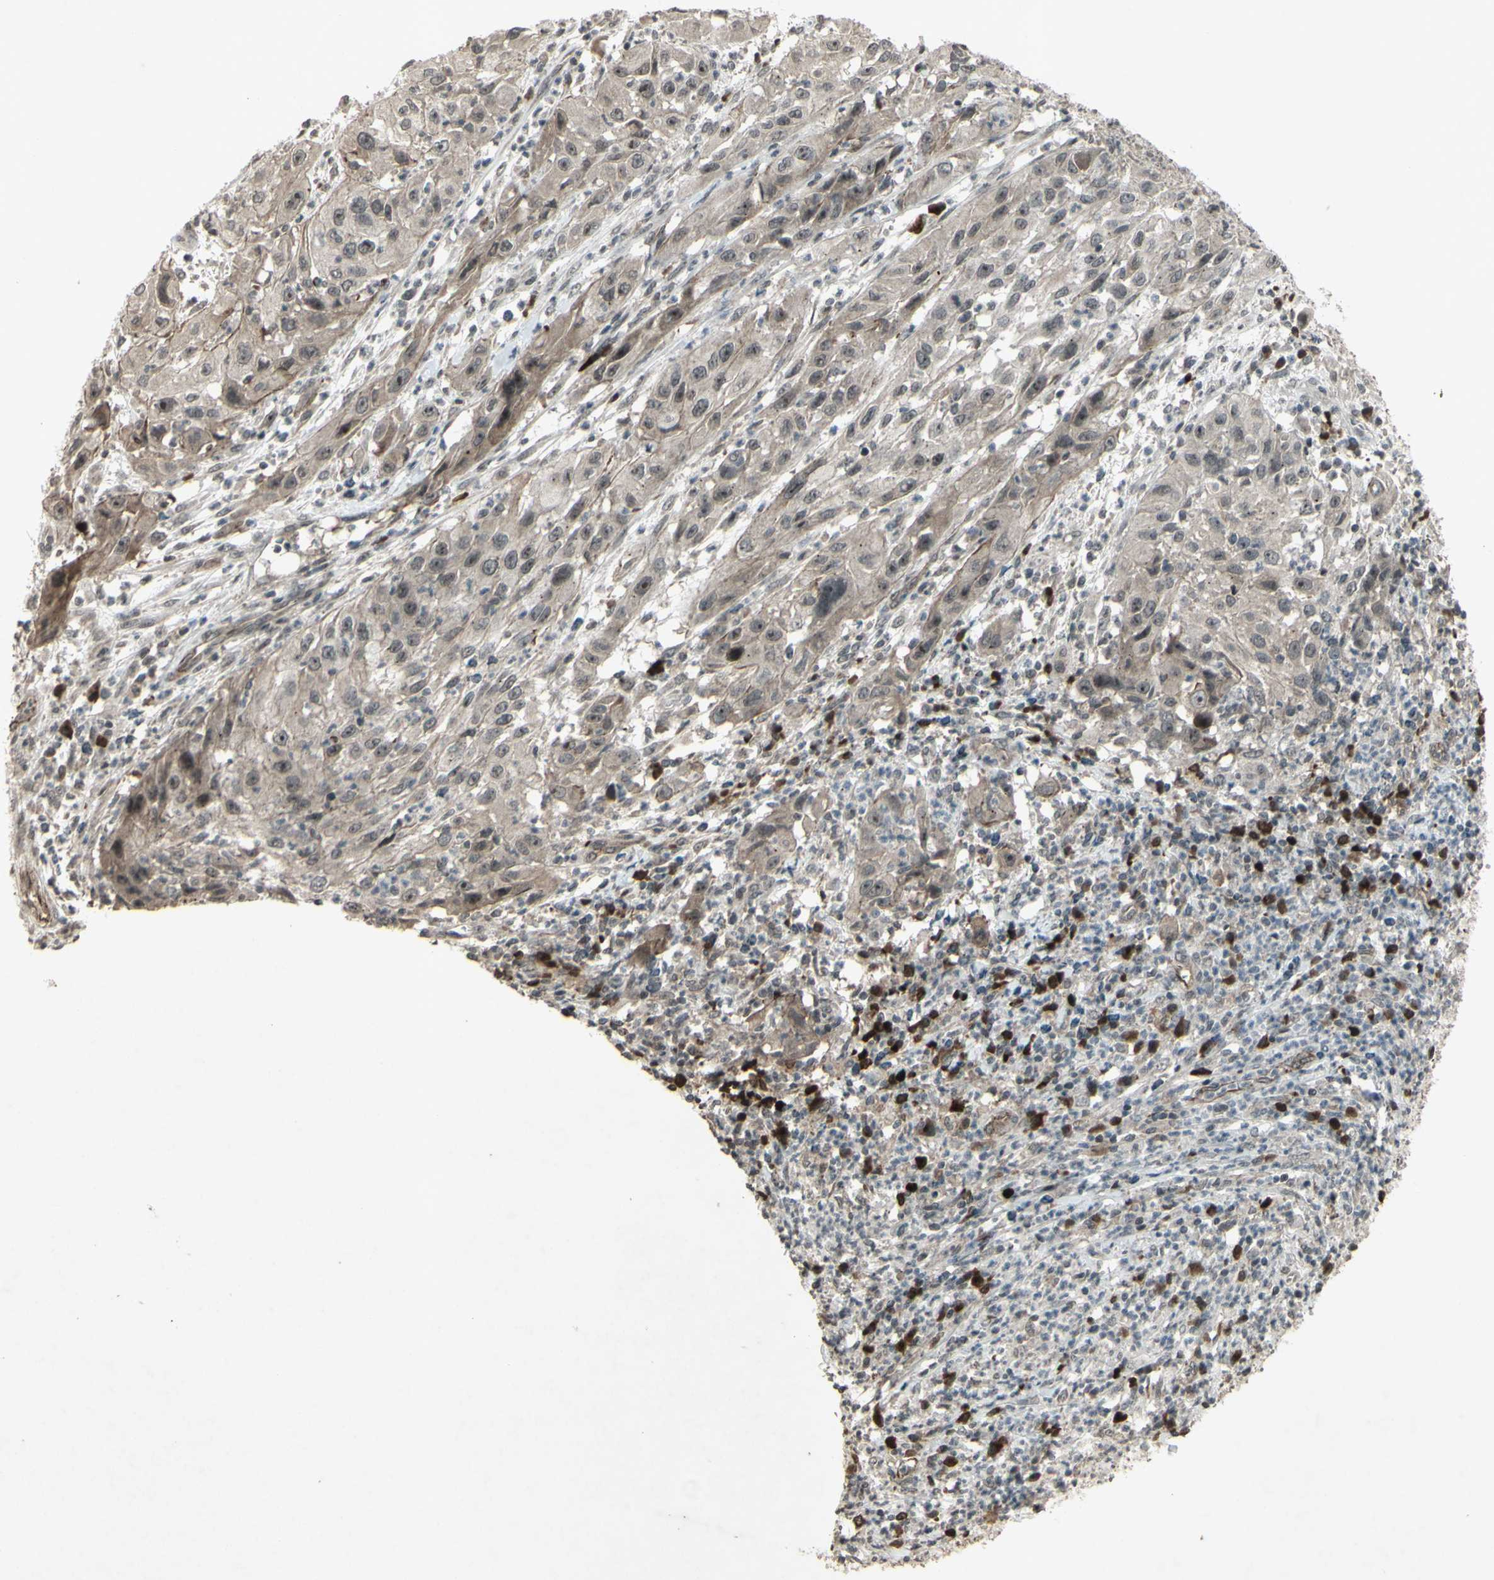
{"staining": {"intensity": "weak", "quantity": ">75%", "location": "cytoplasmic/membranous,nuclear"}, "tissue": "cervical cancer", "cell_type": "Tumor cells", "image_type": "cancer", "snomed": [{"axis": "morphology", "description": "Squamous cell carcinoma, NOS"}, {"axis": "topography", "description": "Cervix"}], "caption": "Protein staining displays weak cytoplasmic/membranous and nuclear staining in approximately >75% of tumor cells in cervical cancer (squamous cell carcinoma). The staining was performed using DAB (3,3'-diaminobenzidine) to visualize the protein expression in brown, while the nuclei were stained in blue with hematoxylin (Magnification: 20x).", "gene": "BLNK", "patient": {"sex": "female", "age": 32}}